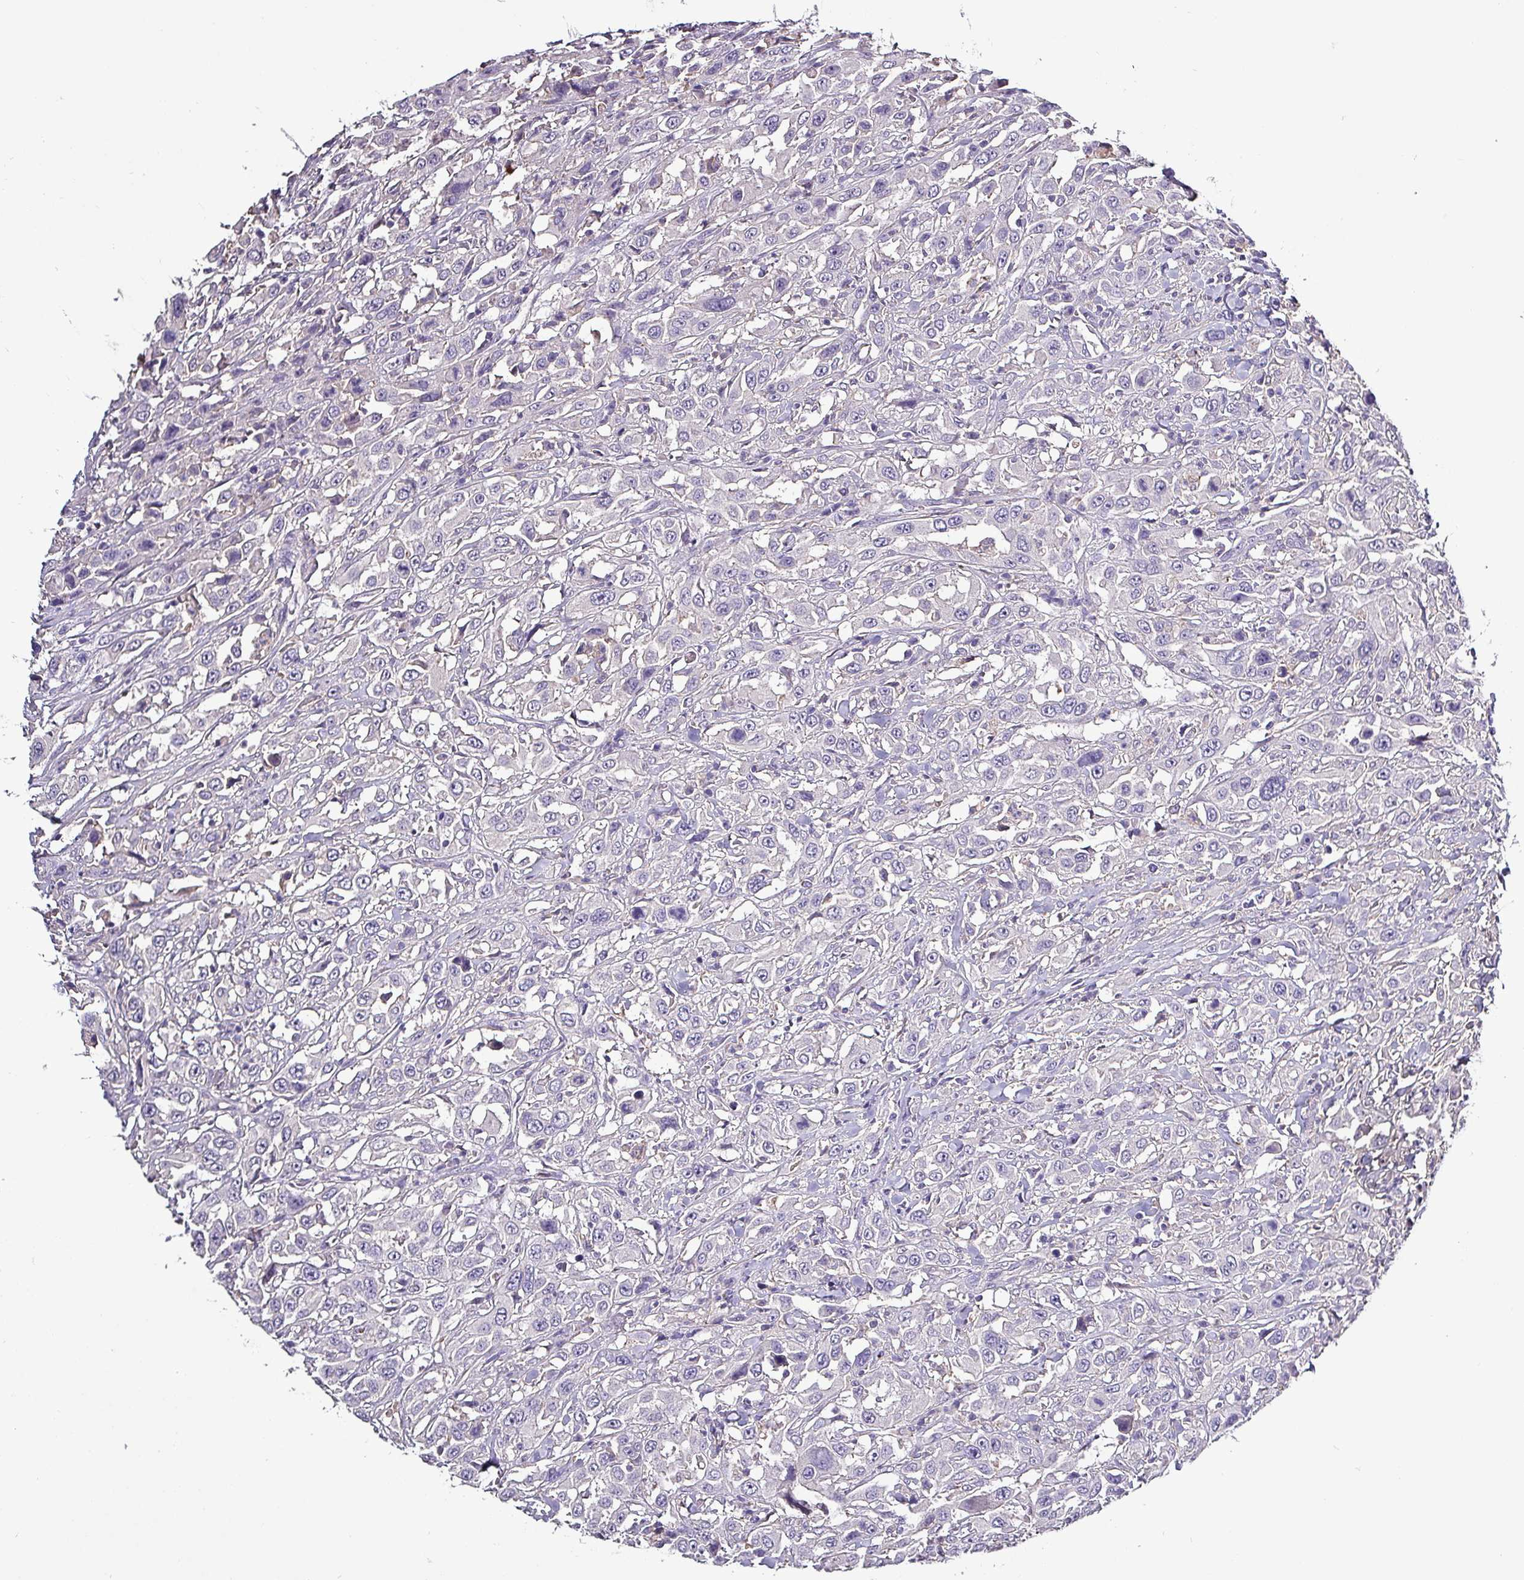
{"staining": {"intensity": "negative", "quantity": "none", "location": "none"}, "tissue": "urothelial cancer", "cell_type": "Tumor cells", "image_type": "cancer", "snomed": [{"axis": "morphology", "description": "Urothelial carcinoma, High grade"}, {"axis": "topography", "description": "Urinary bladder"}], "caption": "Human high-grade urothelial carcinoma stained for a protein using IHC demonstrates no positivity in tumor cells.", "gene": "HTRA4", "patient": {"sex": "male", "age": 61}}